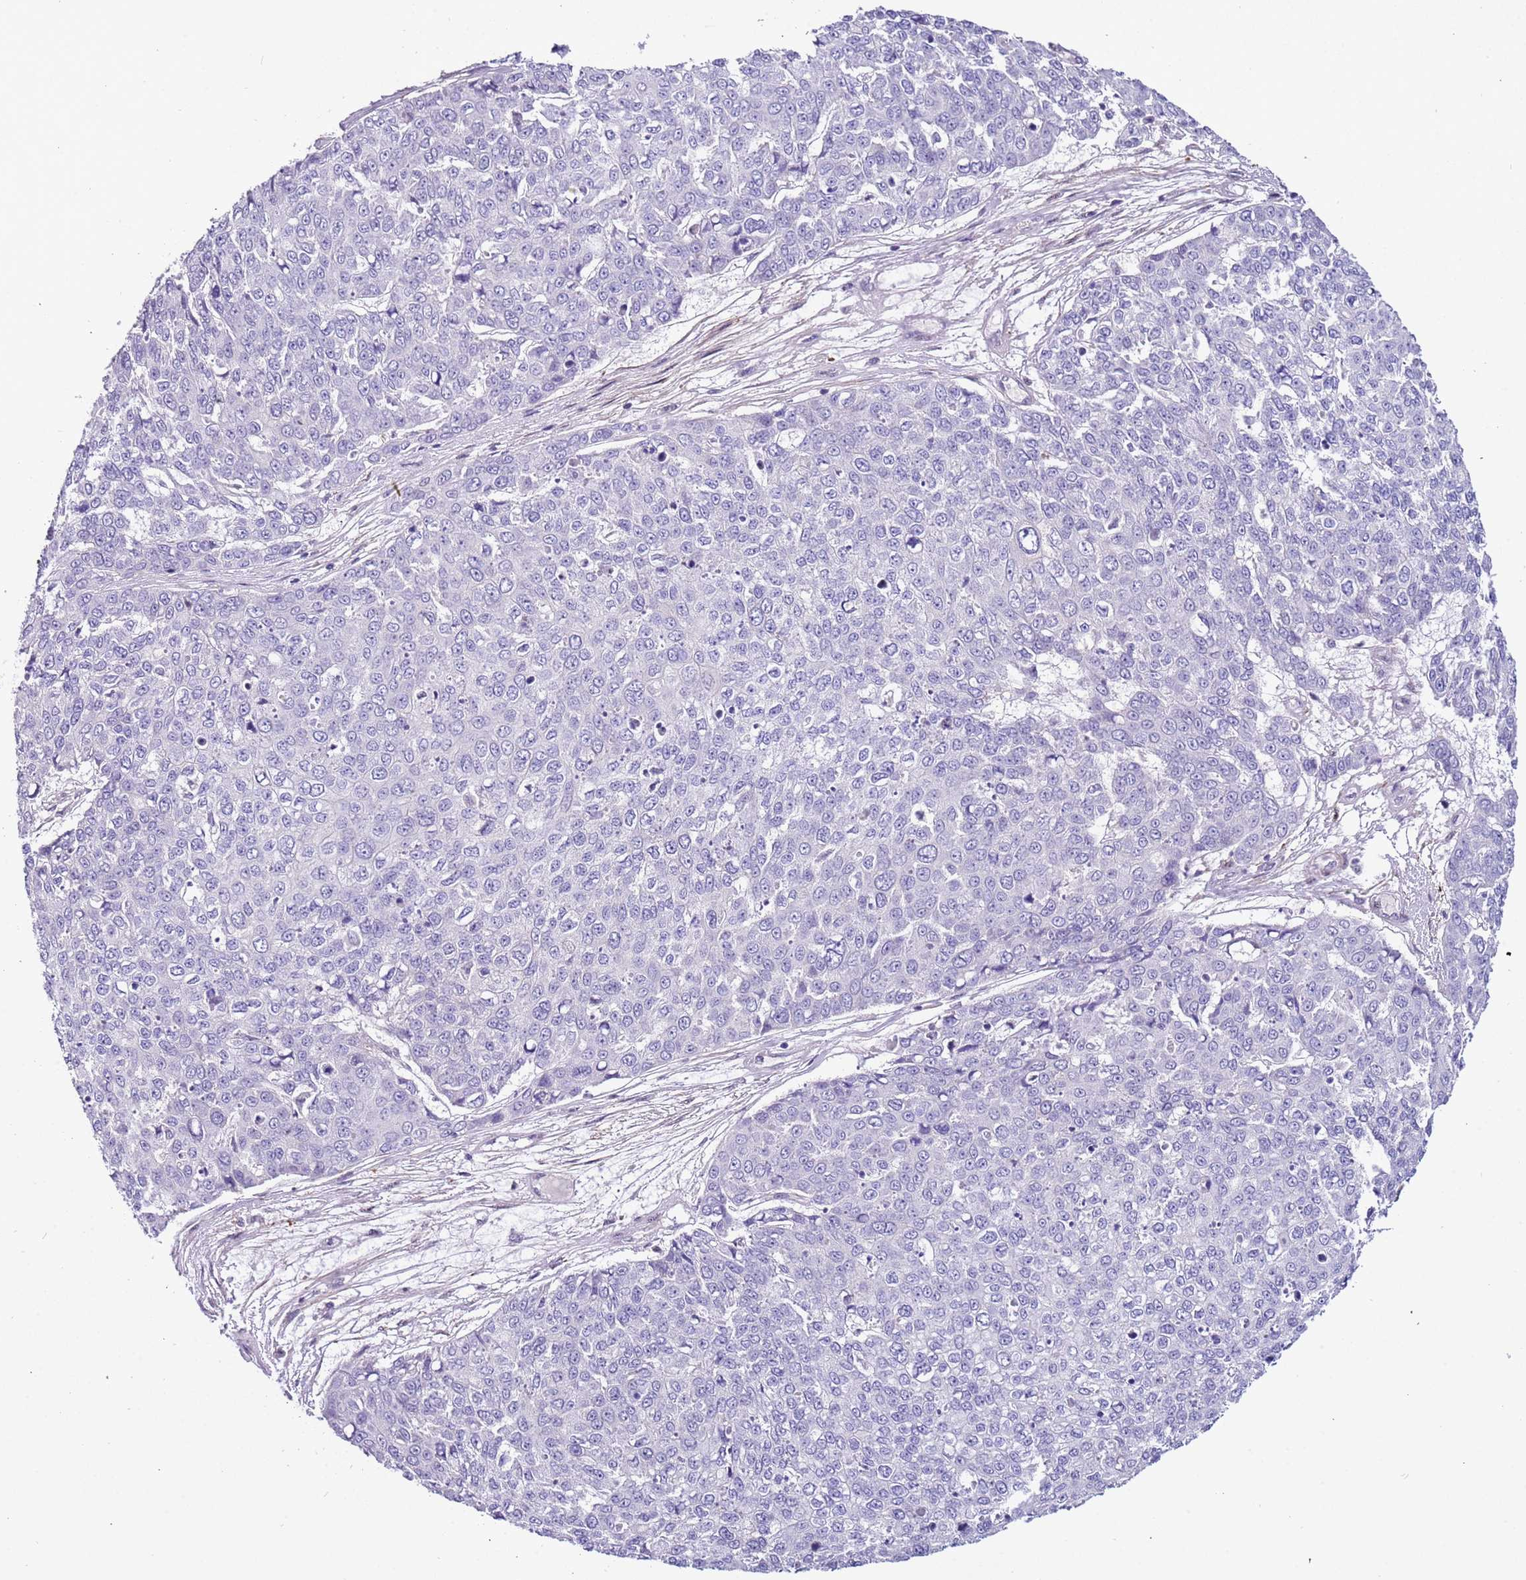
{"staining": {"intensity": "negative", "quantity": "none", "location": "none"}, "tissue": "skin cancer", "cell_type": "Tumor cells", "image_type": "cancer", "snomed": [{"axis": "morphology", "description": "Squamous cell carcinoma, NOS"}, {"axis": "topography", "description": "Skin"}], "caption": "Squamous cell carcinoma (skin) was stained to show a protein in brown. There is no significant positivity in tumor cells.", "gene": "PLEKHH1", "patient": {"sex": "male", "age": 71}}